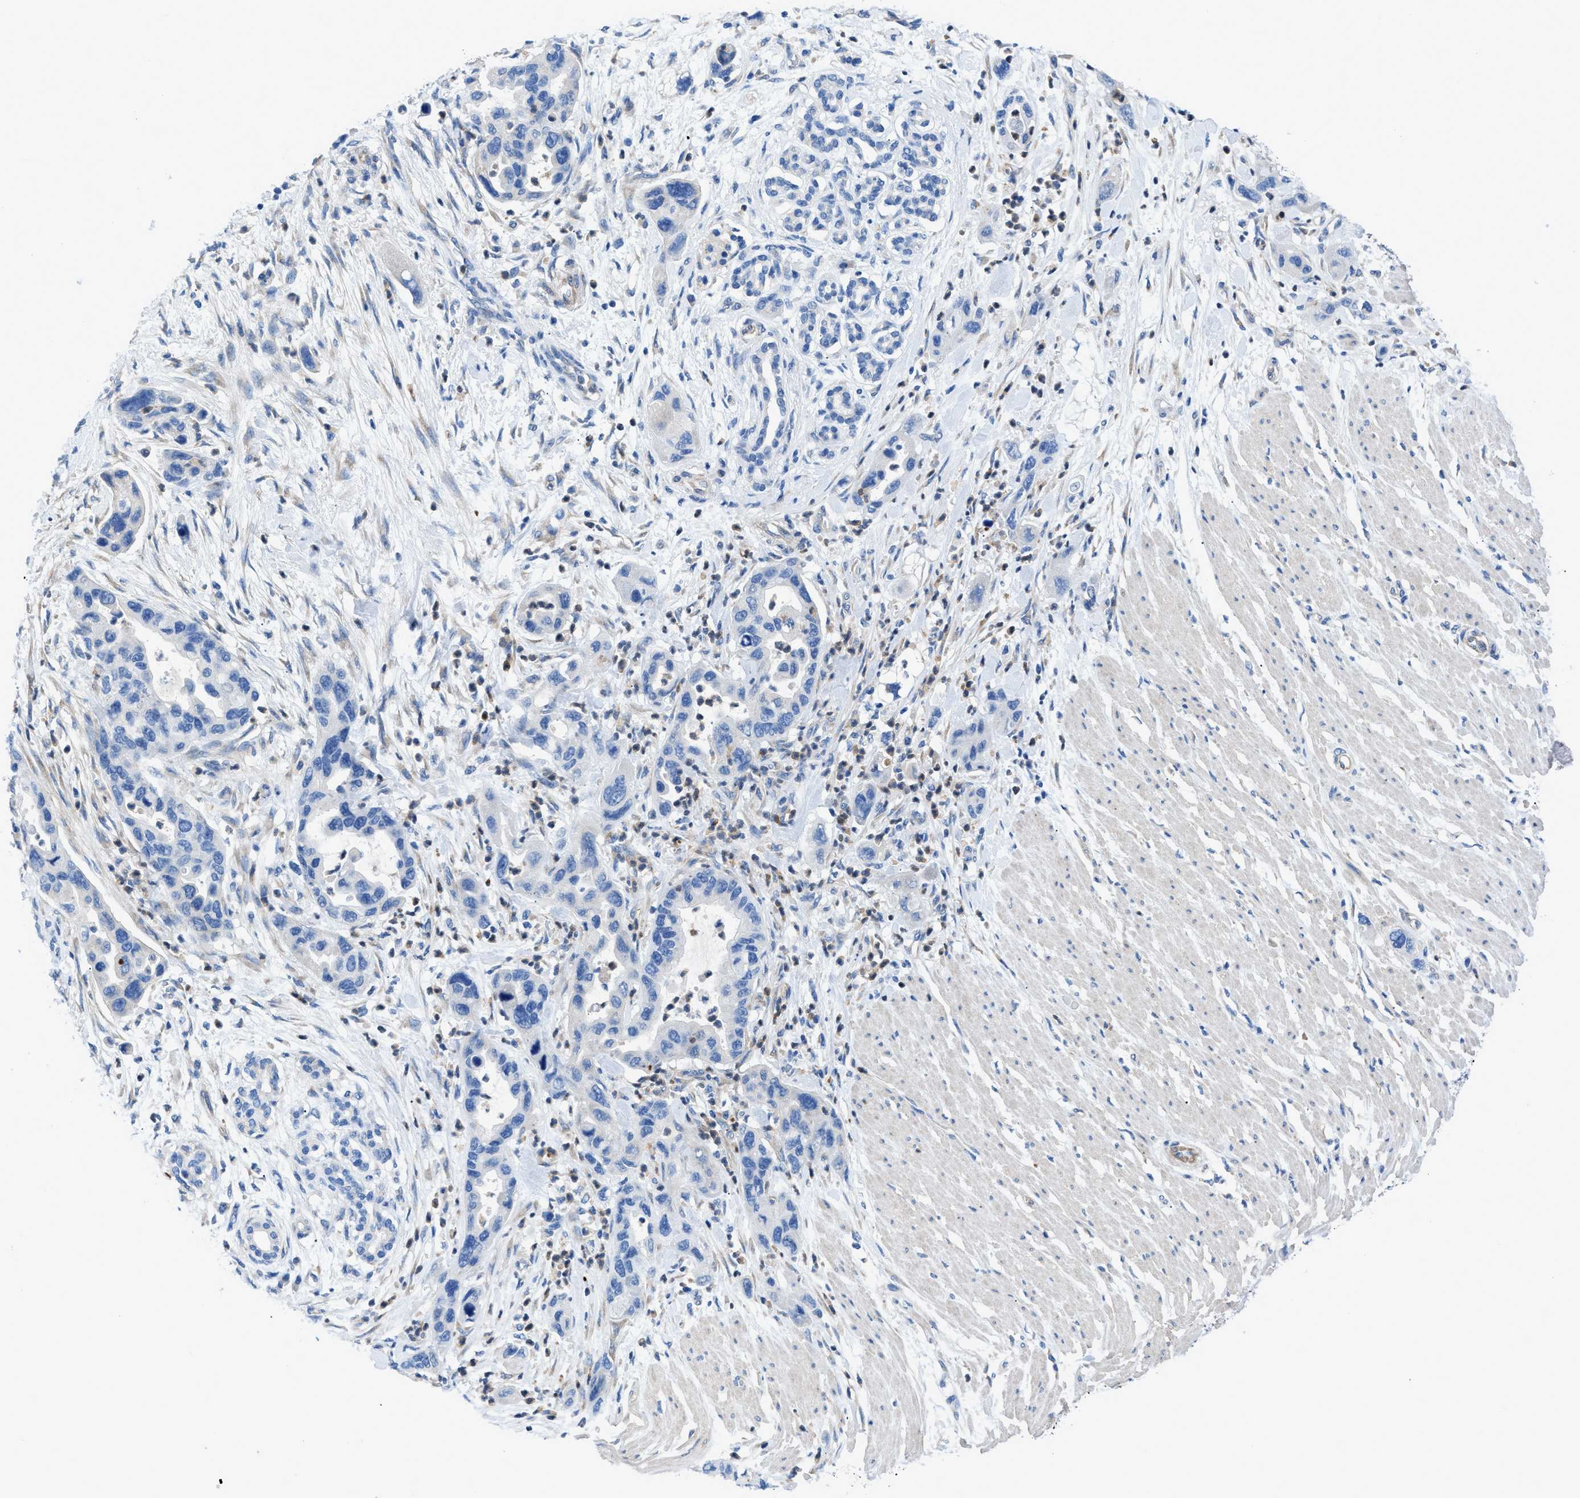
{"staining": {"intensity": "negative", "quantity": "none", "location": "none"}, "tissue": "pancreatic cancer", "cell_type": "Tumor cells", "image_type": "cancer", "snomed": [{"axis": "morphology", "description": "Normal tissue, NOS"}, {"axis": "morphology", "description": "Adenocarcinoma, NOS"}, {"axis": "topography", "description": "Pancreas"}], "caption": "The histopathology image shows no significant expression in tumor cells of adenocarcinoma (pancreatic).", "gene": "ITPR1", "patient": {"sex": "female", "age": 71}}